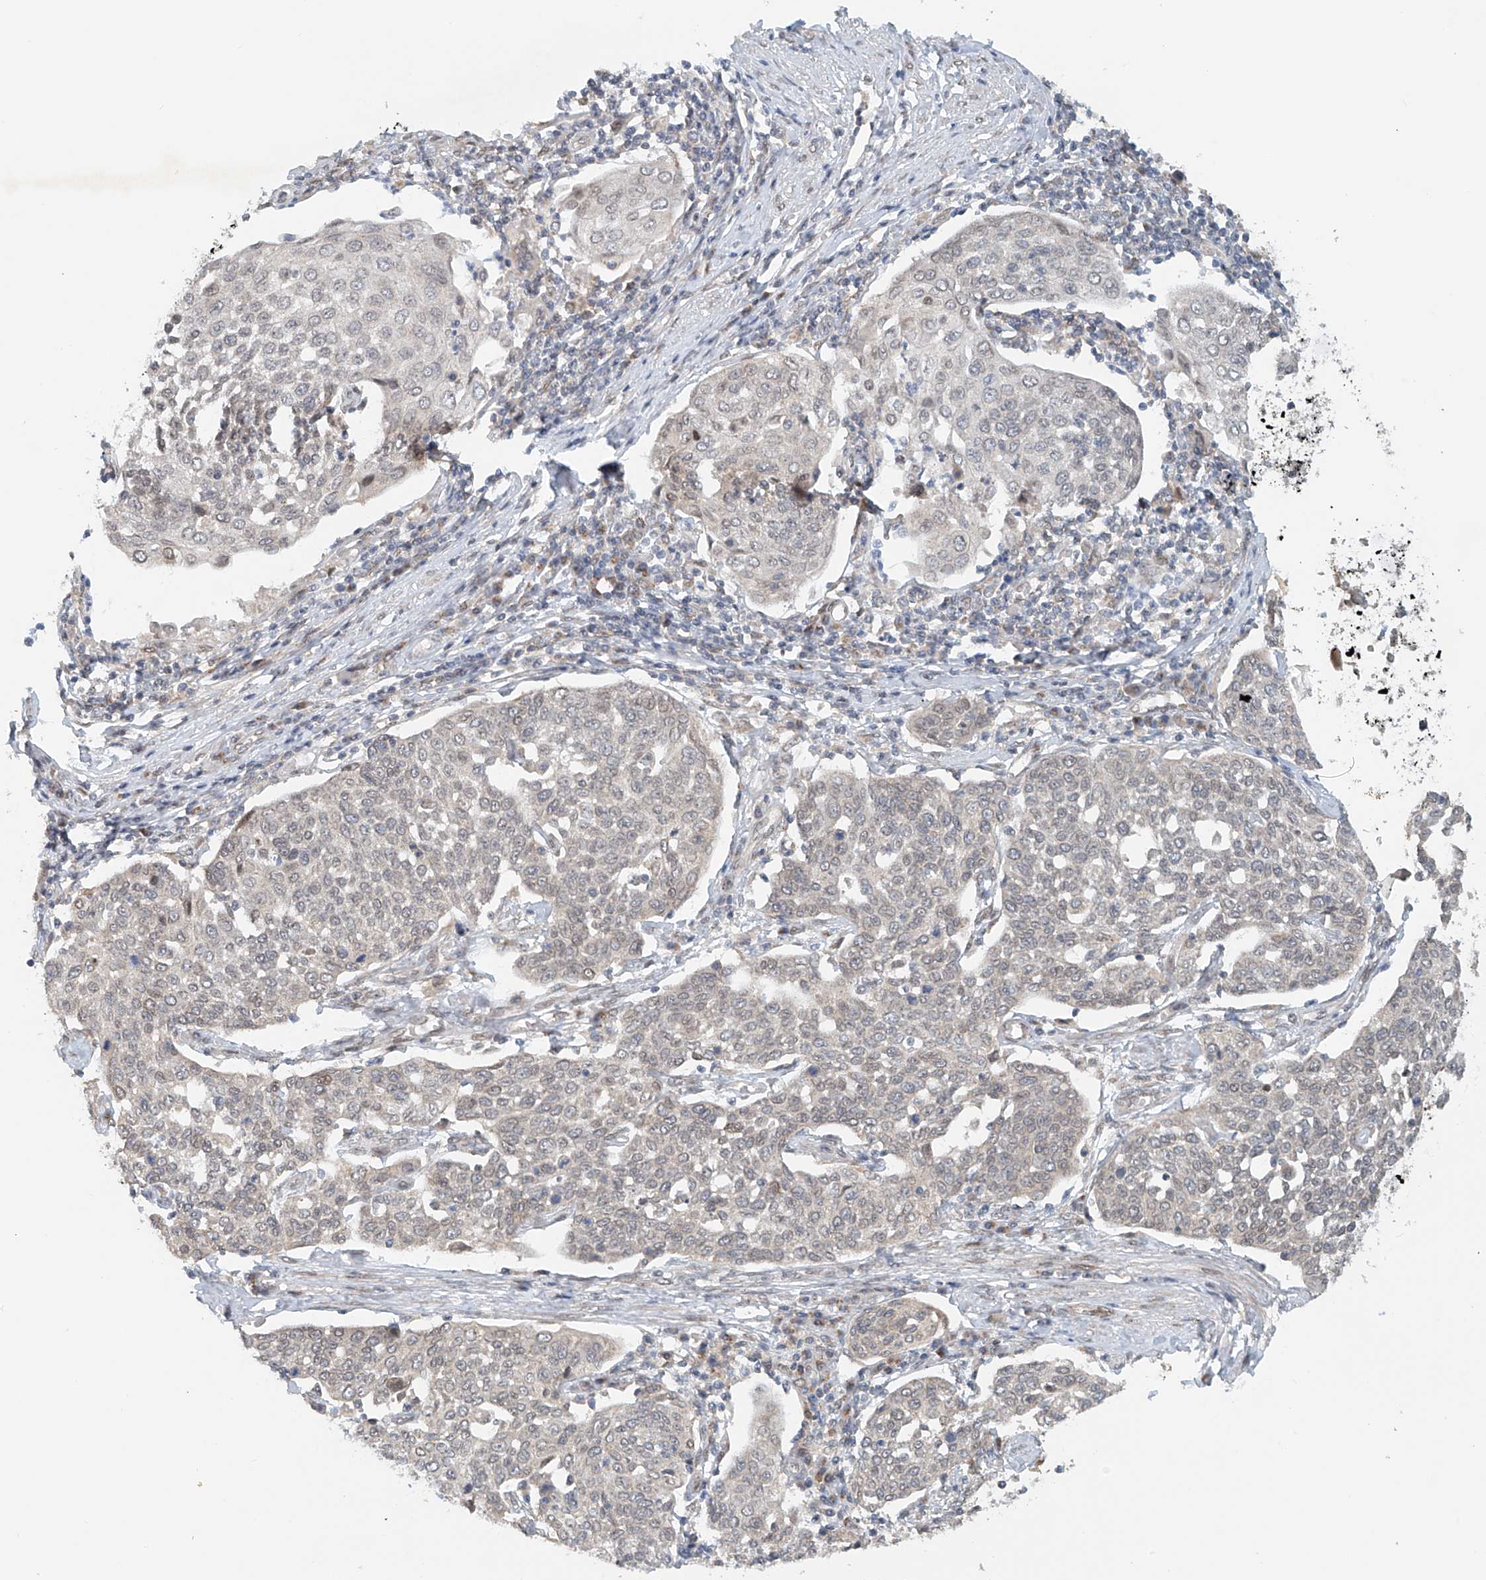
{"staining": {"intensity": "negative", "quantity": "none", "location": "none"}, "tissue": "cervical cancer", "cell_type": "Tumor cells", "image_type": "cancer", "snomed": [{"axis": "morphology", "description": "Squamous cell carcinoma, NOS"}, {"axis": "topography", "description": "Cervix"}], "caption": "IHC photomicrograph of neoplastic tissue: cervical squamous cell carcinoma stained with DAB (3,3'-diaminobenzidine) reveals no significant protein positivity in tumor cells. Brightfield microscopy of immunohistochemistry stained with DAB (brown) and hematoxylin (blue), captured at high magnification.", "gene": "STARD9", "patient": {"sex": "female", "age": 34}}